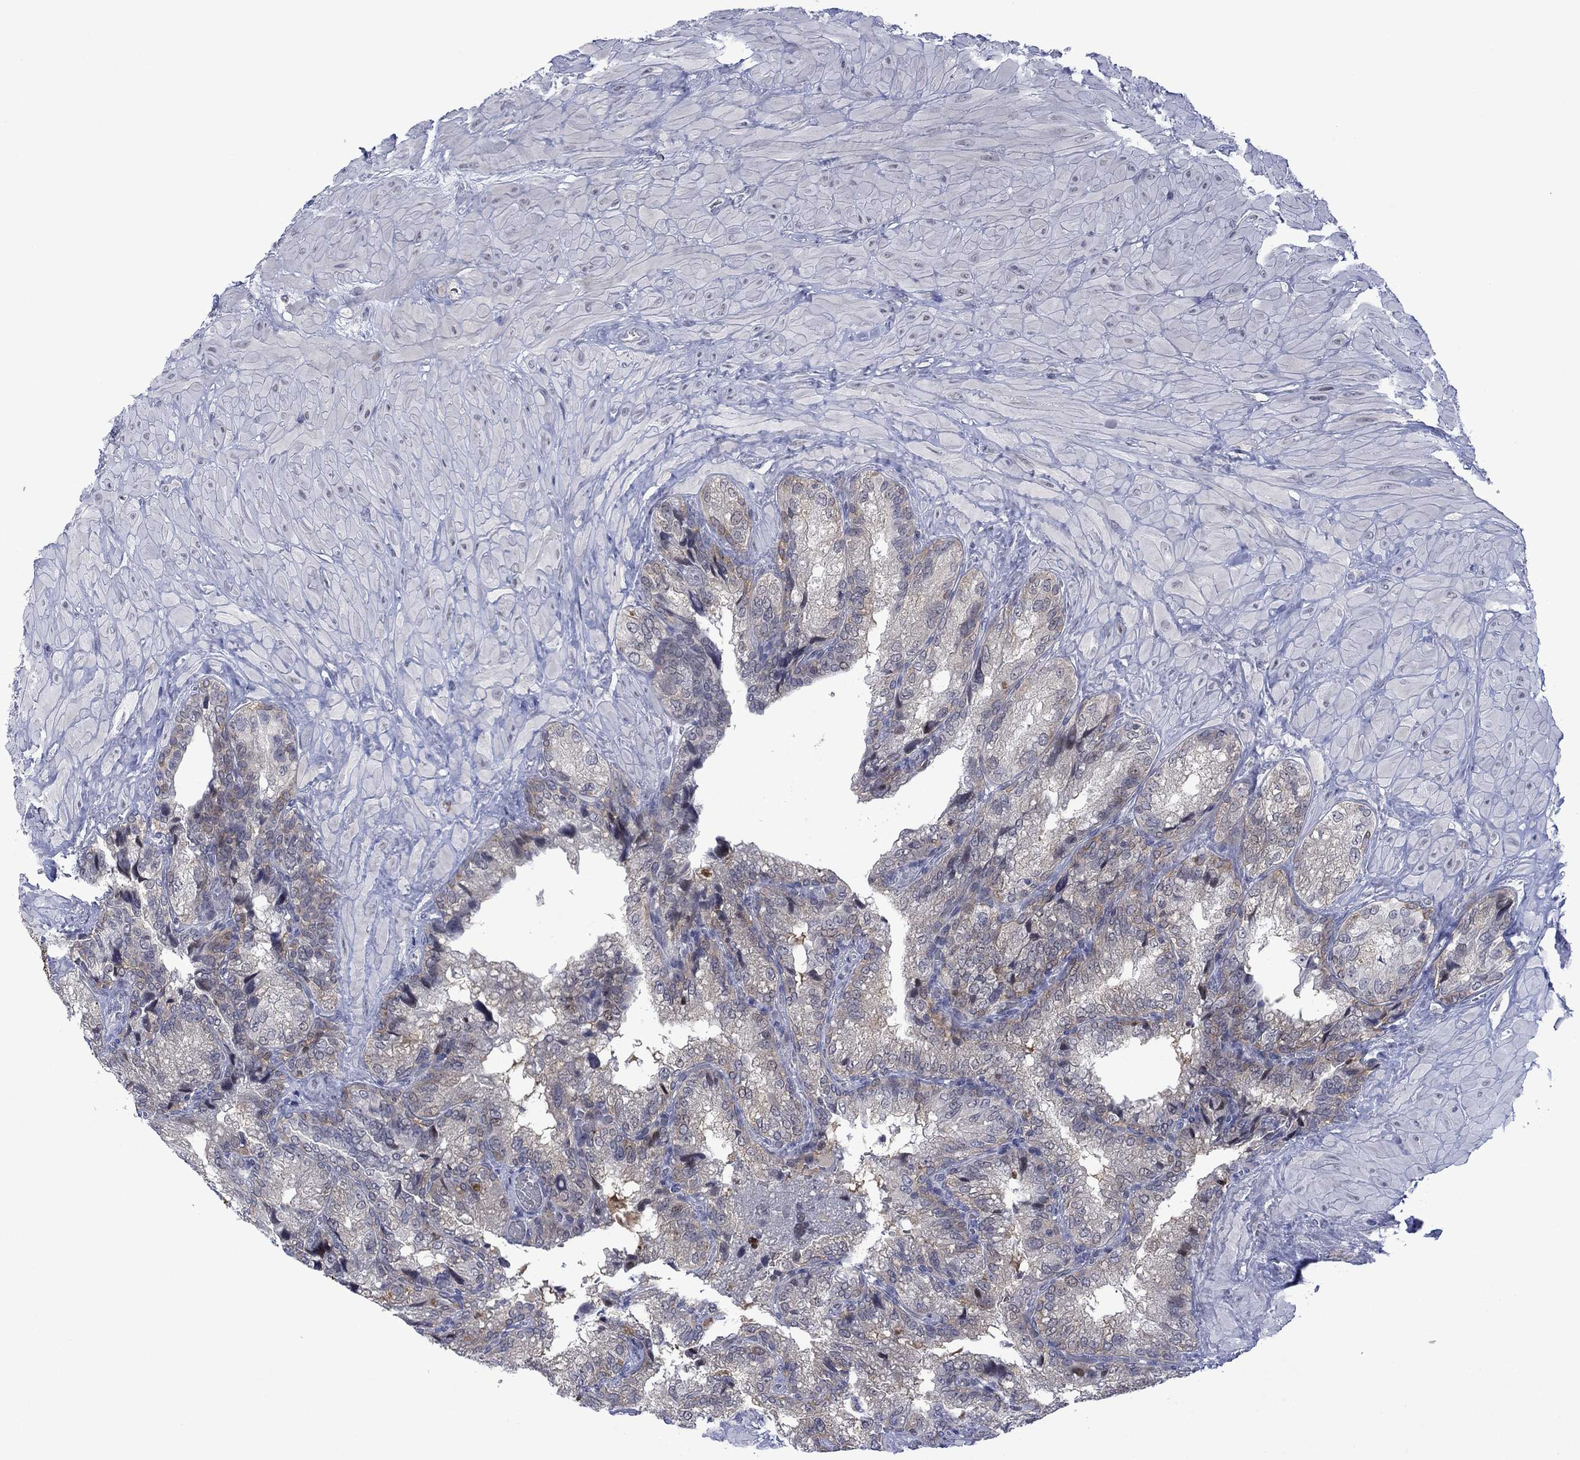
{"staining": {"intensity": "negative", "quantity": "none", "location": "none"}, "tissue": "prostate cancer", "cell_type": "Tumor cells", "image_type": "cancer", "snomed": [{"axis": "morphology", "description": "Adenocarcinoma, NOS"}, {"axis": "topography", "description": "Prostate and seminal vesicle, NOS"}], "caption": "Human prostate adenocarcinoma stained for a protein using immunohistochemistry (IHC) demonstrates no staining in tumor cells.", "gene": "AGL", "patient": {"sex": "male", "age": 62}}